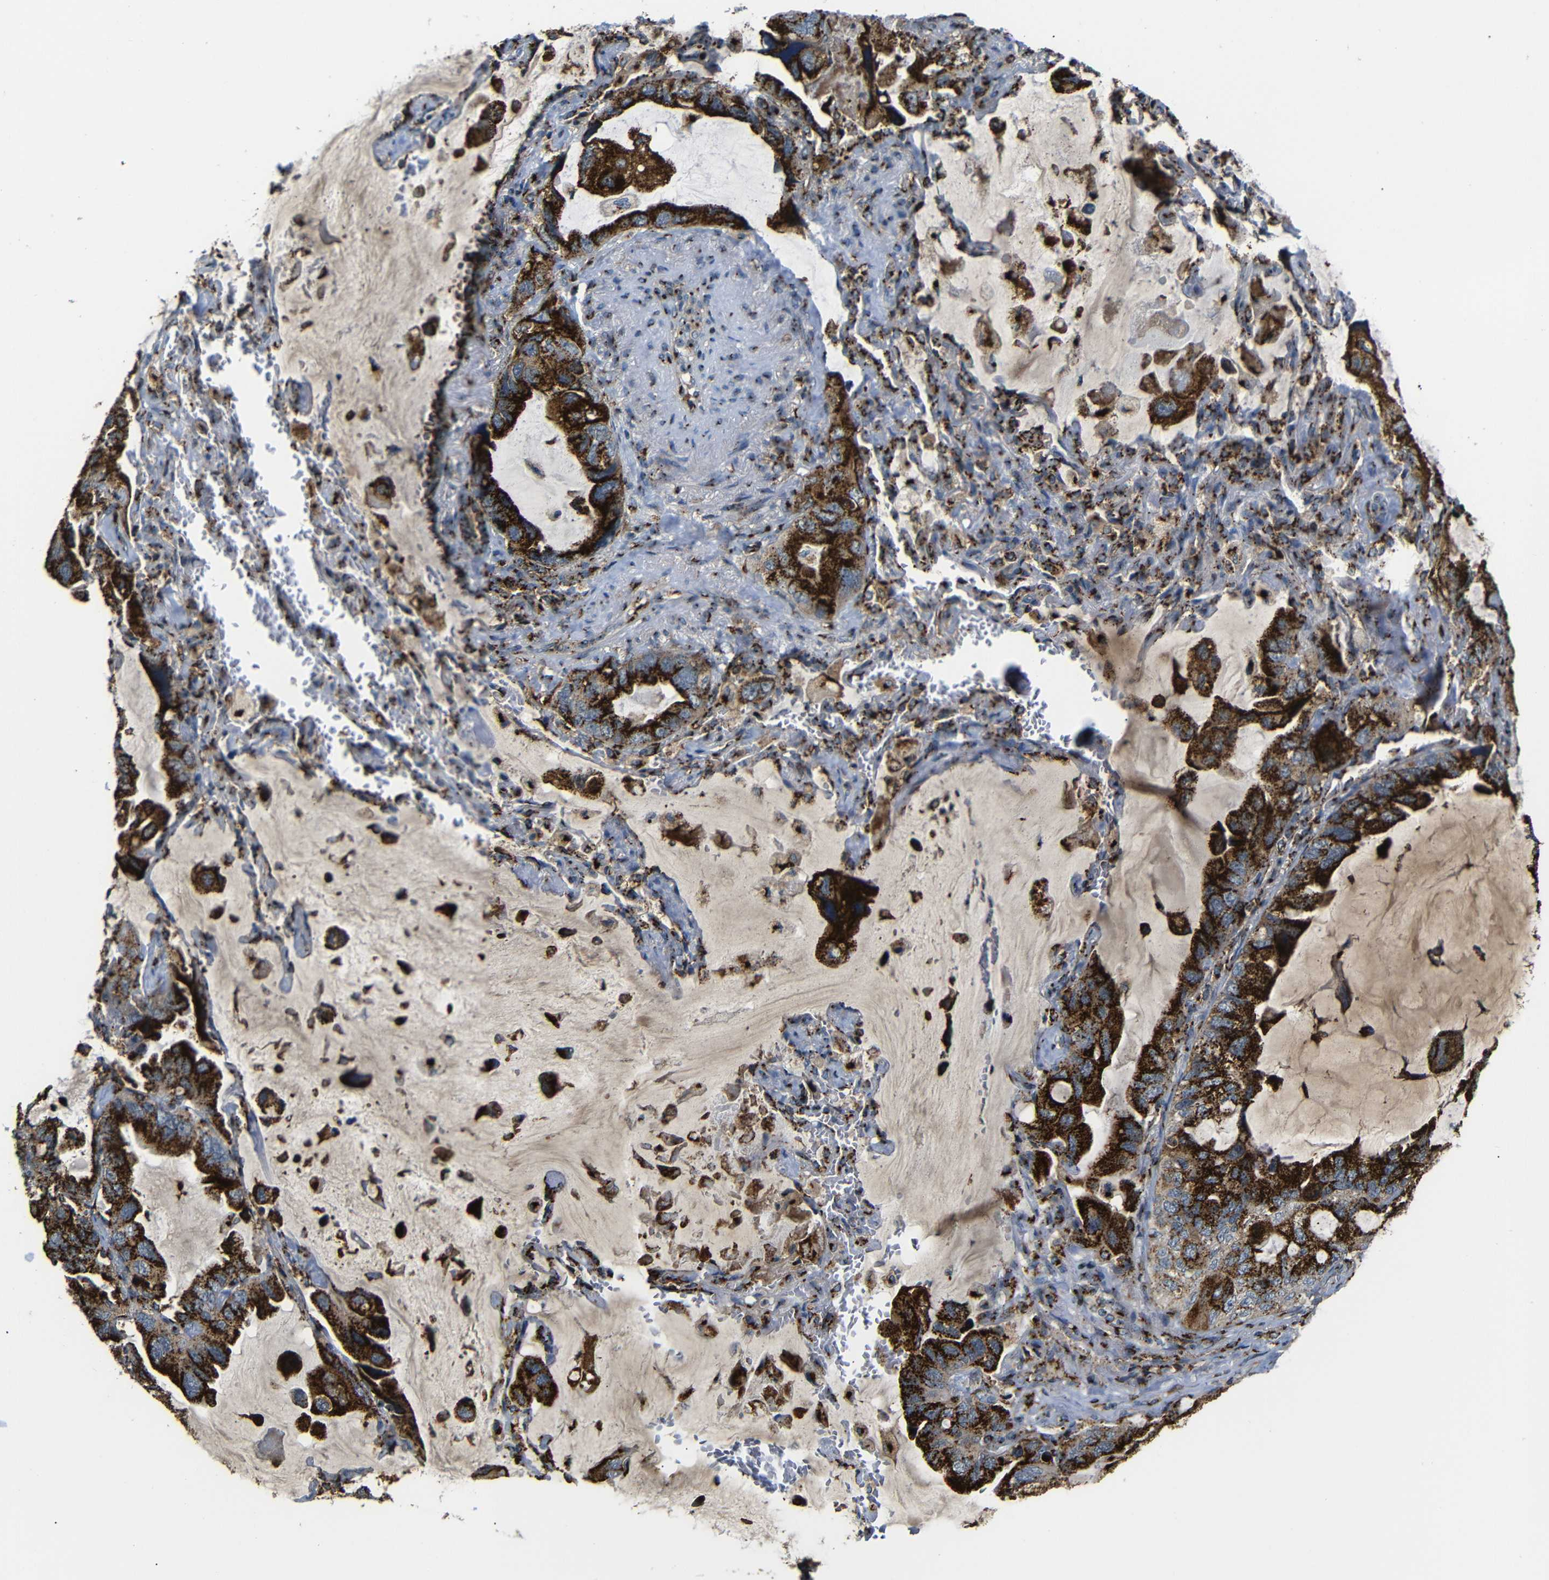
{"staining": {"intensity": "strong", "quantity": ">75%", "location": "cytoplasmic/membranous"}, "tissue": "lung cancer", "cell_type": "Tumor cells", "image_type": "cancer", "snomed": [{"axis": "morphology", "description": "Squamous cell carcinoma, NOS"}, {"axis": "topography", "description": "Lung"}], "caption": "A brown stain labels strong cytoplasmic/membranous positivity of a protein in lung cancer tumor cells.", "gene": "TGOLN2", "patient": {"sex": "female", "age": 73}}